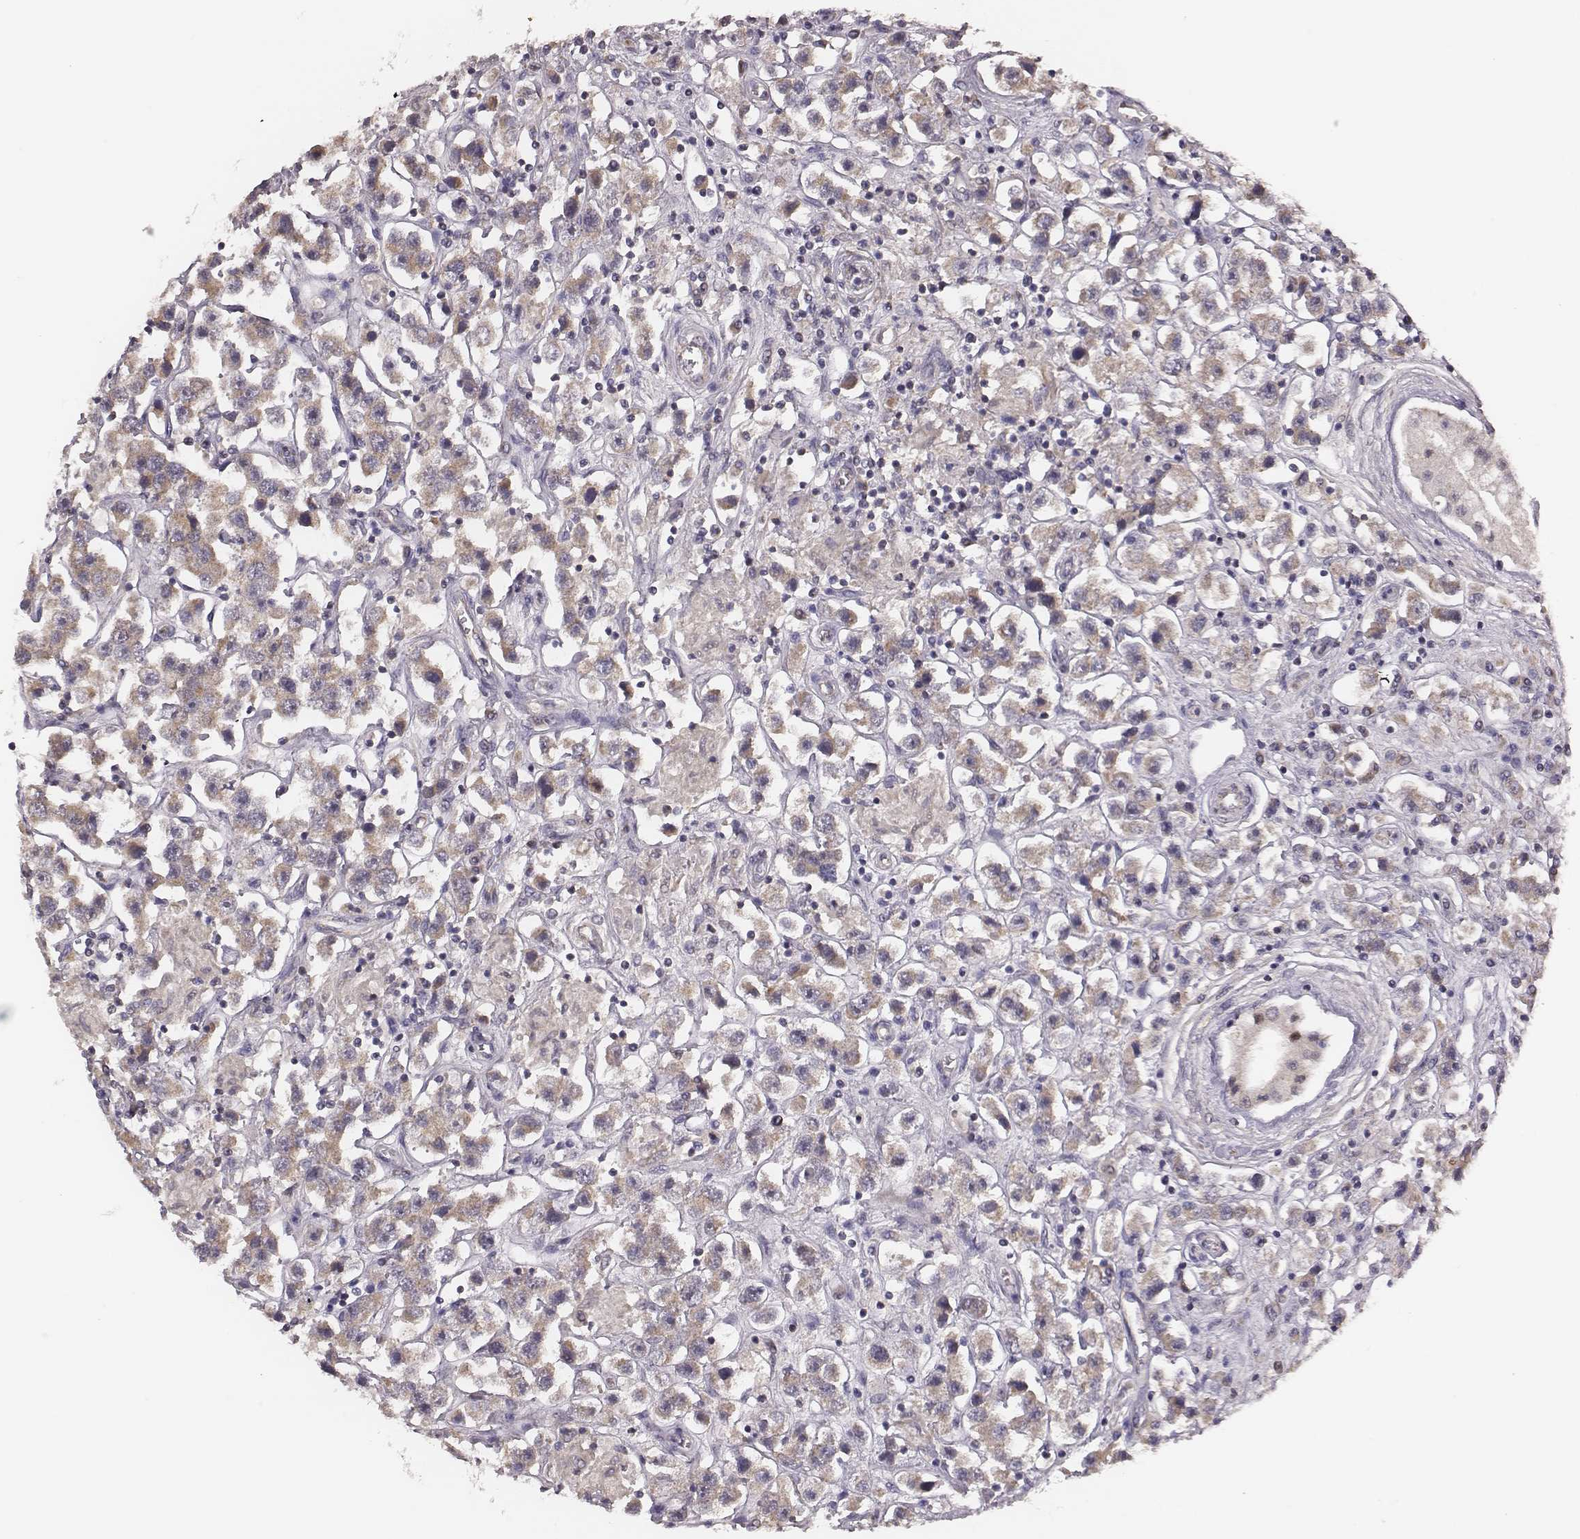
{"staining": {"intensity": "weak", "quantity": "25%-75%", "location": "cytoplasmic/membranous"}, "tissue": "testis cancer", "cell_type": "Tumor cells", "image_type": "cancer", "snomed": [{"axis": "morphology", "description": "Seminoma, NOS"}, {"axis": "topography", "description": "Testis"}], "caption": "Tumor cells demonstrate weak cytoplasmic/membranous staining in about 25%-75% of cells in testis cancer (seminoma).", "gene": "HAVCR1", "patient": {"sex": "male", "age": 45}}